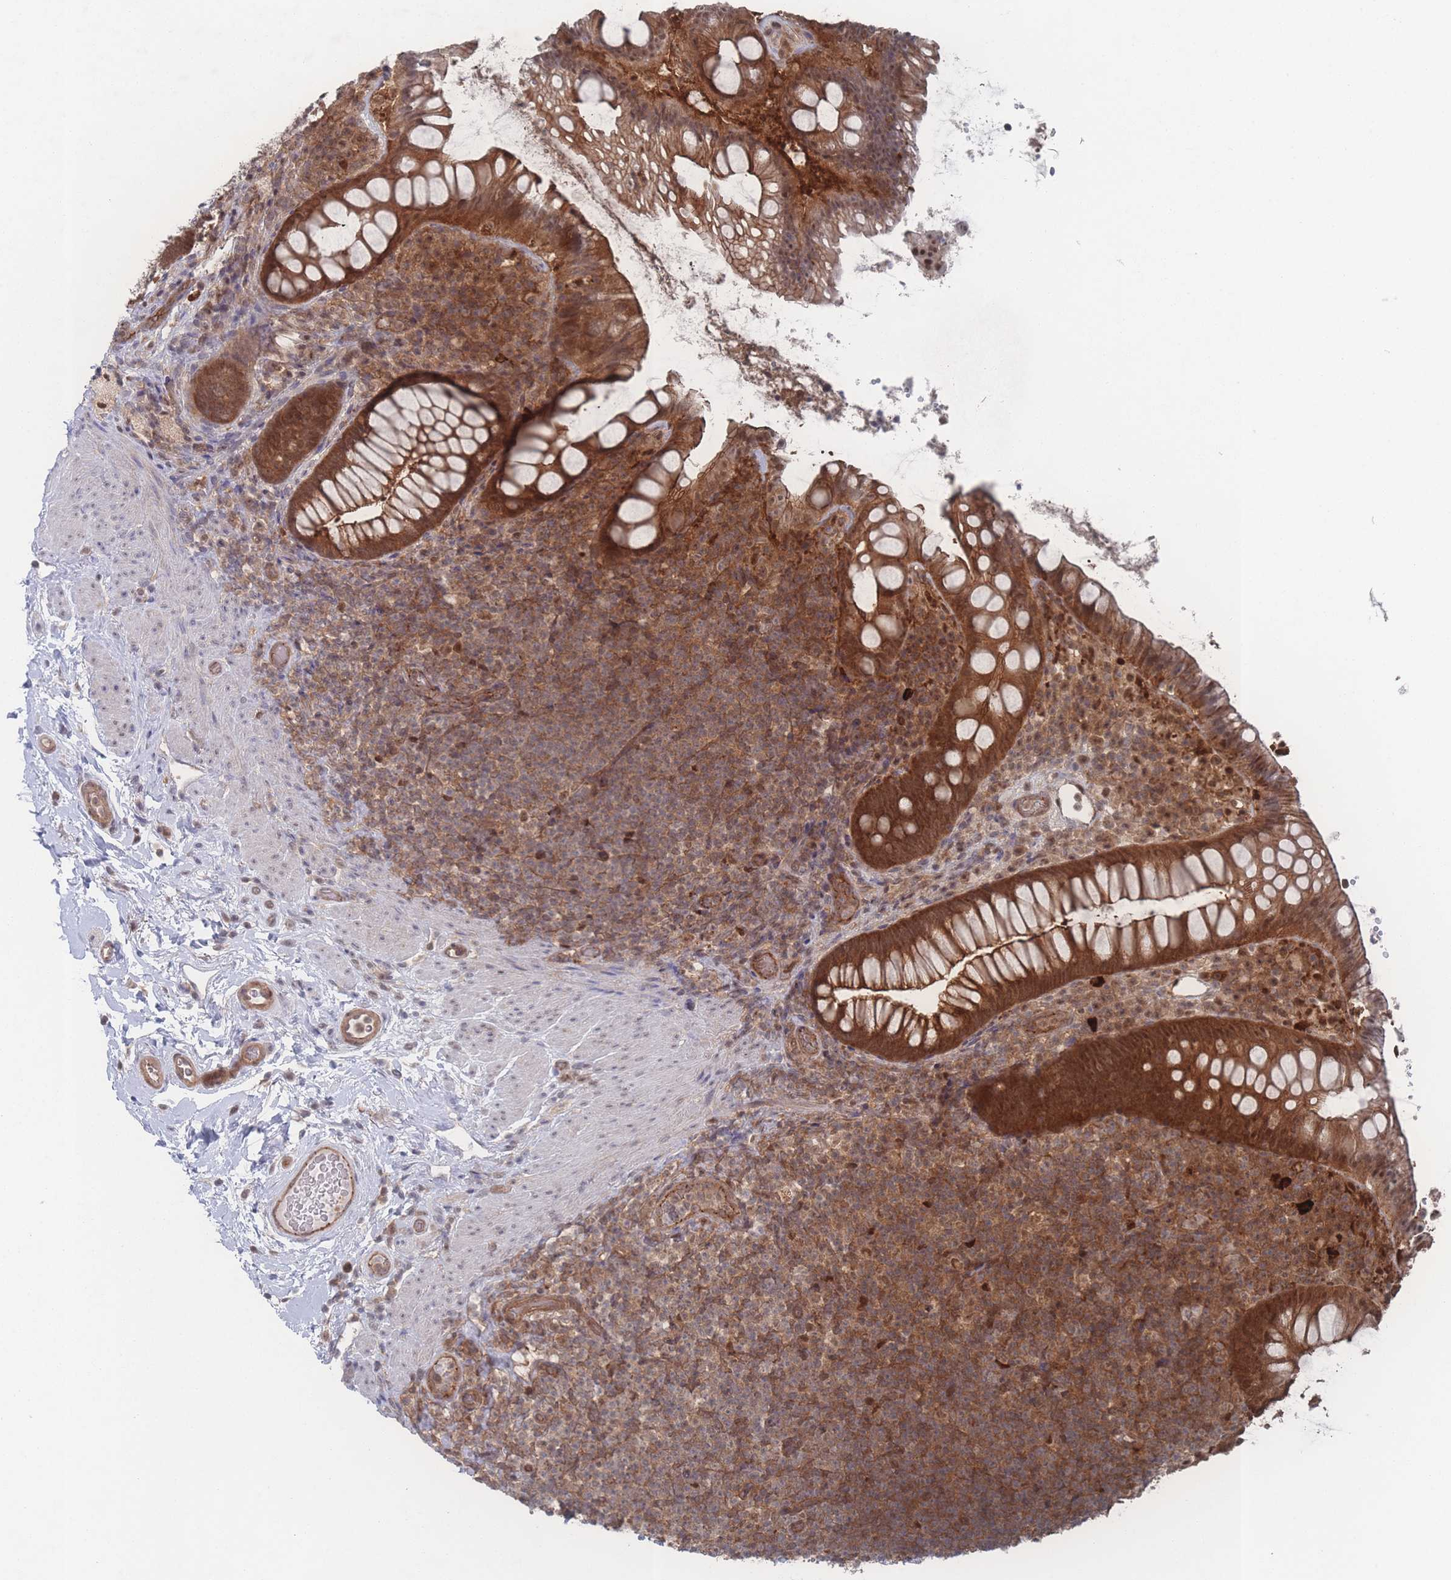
{"staining": {"intensity": "strong", "quantity": ">75%", "location": "cytoplasmic/membranous,nuclear"}, "tissue": "rectum", "cell_type": "Glandular cells", "image_type": "normal", "snomed": [{"axis": "morphology", "description": "Normal tissue, NOS"}, {"axis": "topography", "description": "Rectum"}, {"axis": "topography", "description": "Peripheral nerve tissue"}], "caption": "An immunohistochemistry (IHC) histopathology image of benign tissue is shown. Protein staining in brown highlights strong cytoplasmic/membranous,nuclear positivity in rectum within glandular cells. (IHC, brightfield microscopy, high magnification).", "gene": "PSMA1", "patient": {"sex": "female", "age": 69}}